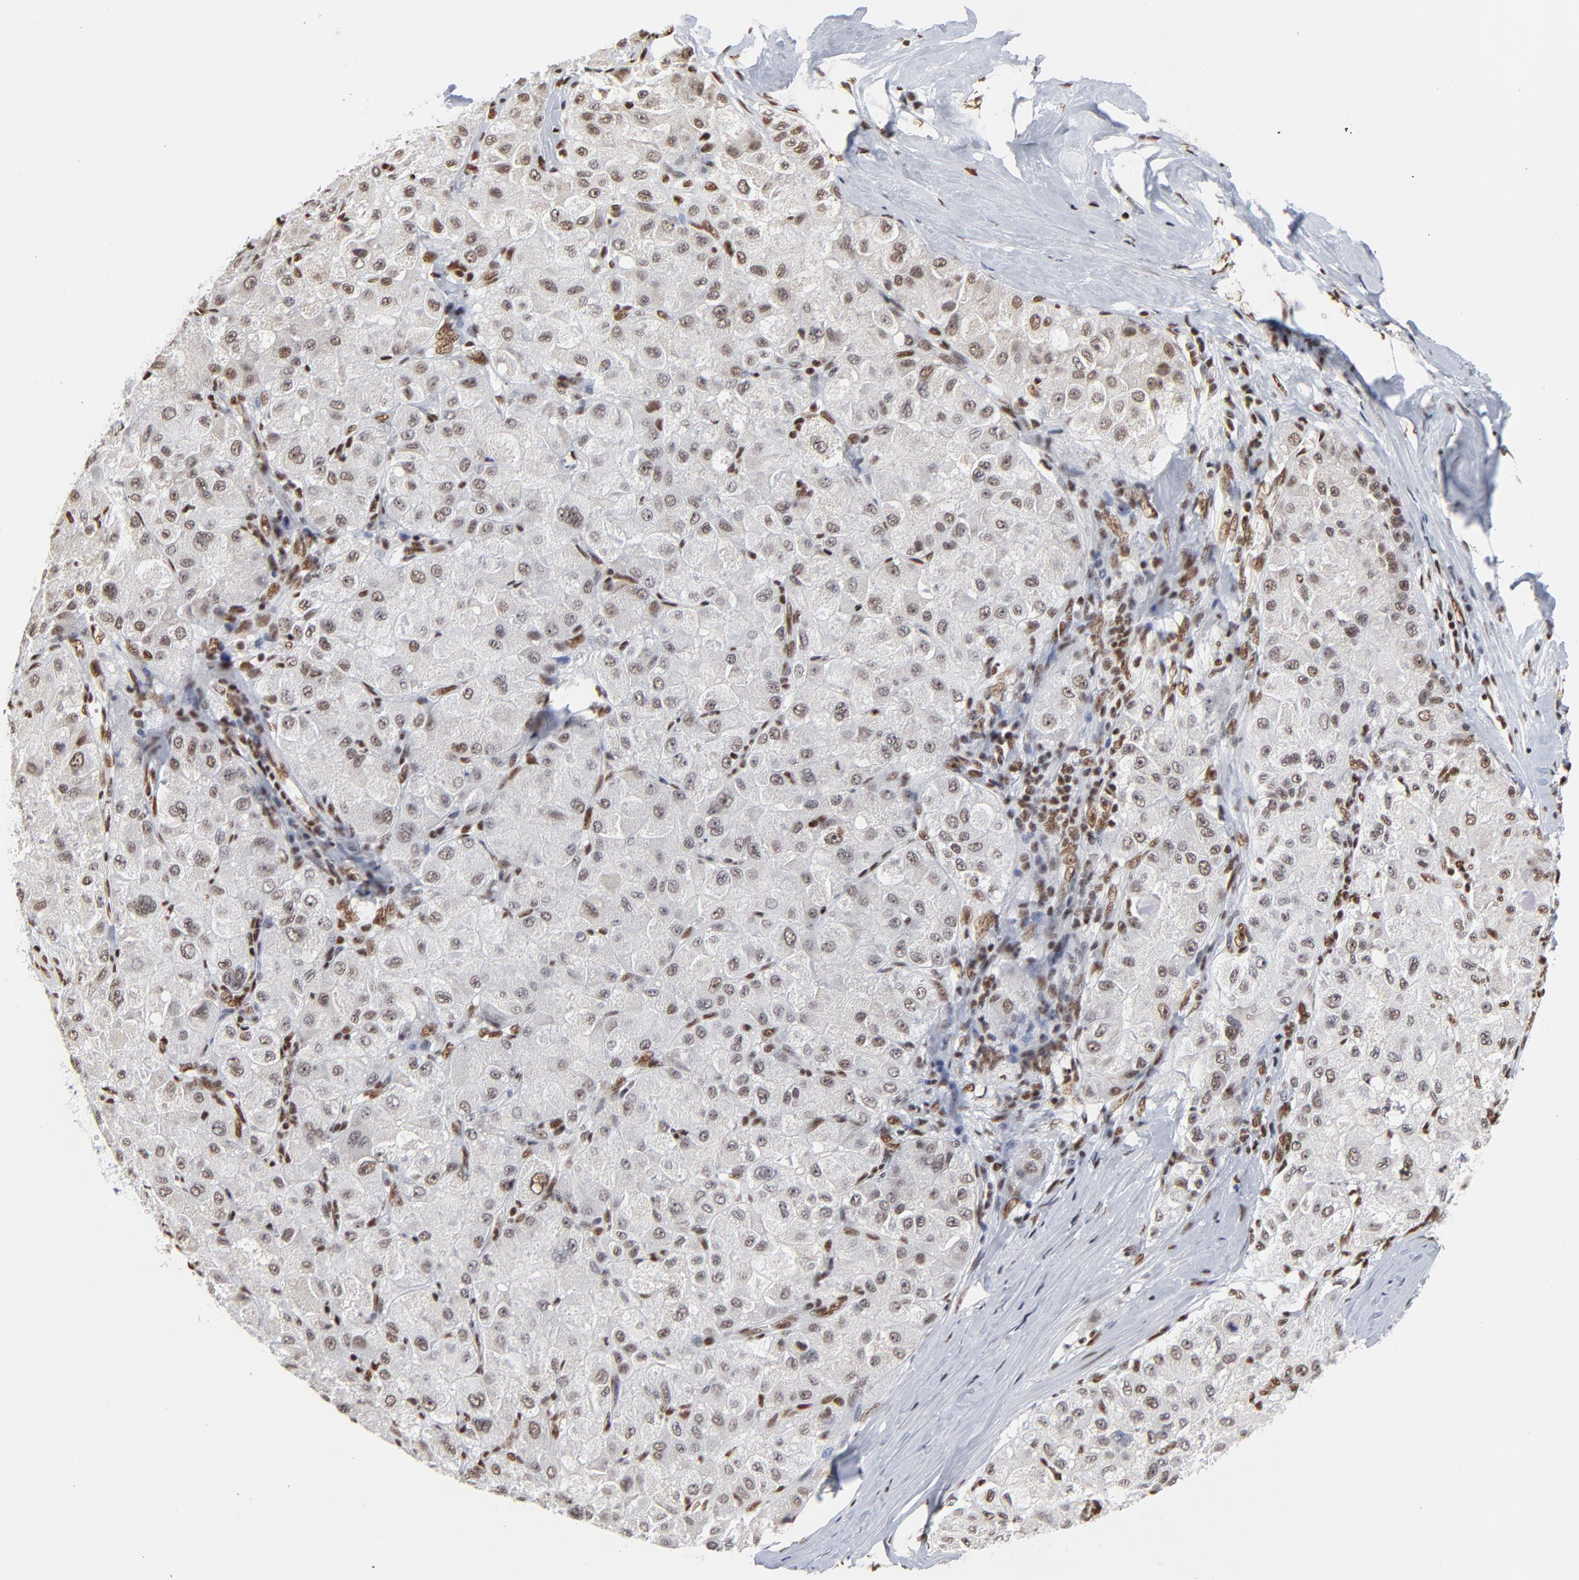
{"staining": {"intensity": "moderate", "quantity": "25%-75%", "location": "nuclear"}, "tissue": "liver cancer", "cell_type": "Tumor cells", "image_type": "cancer", "snomed": [{"axis": "morphology", "description": "Carcinoma, Hepatocellular, NOS"}, {"axis": "topography", "description": "Liver"}], "caption": "A medium amount of moderate nuclear positivity is identified in about 25%-75% of tumor cells in liver cancer tissue.", "gene": "CREB1", "patient": {"sex": "male", "age": 80}}